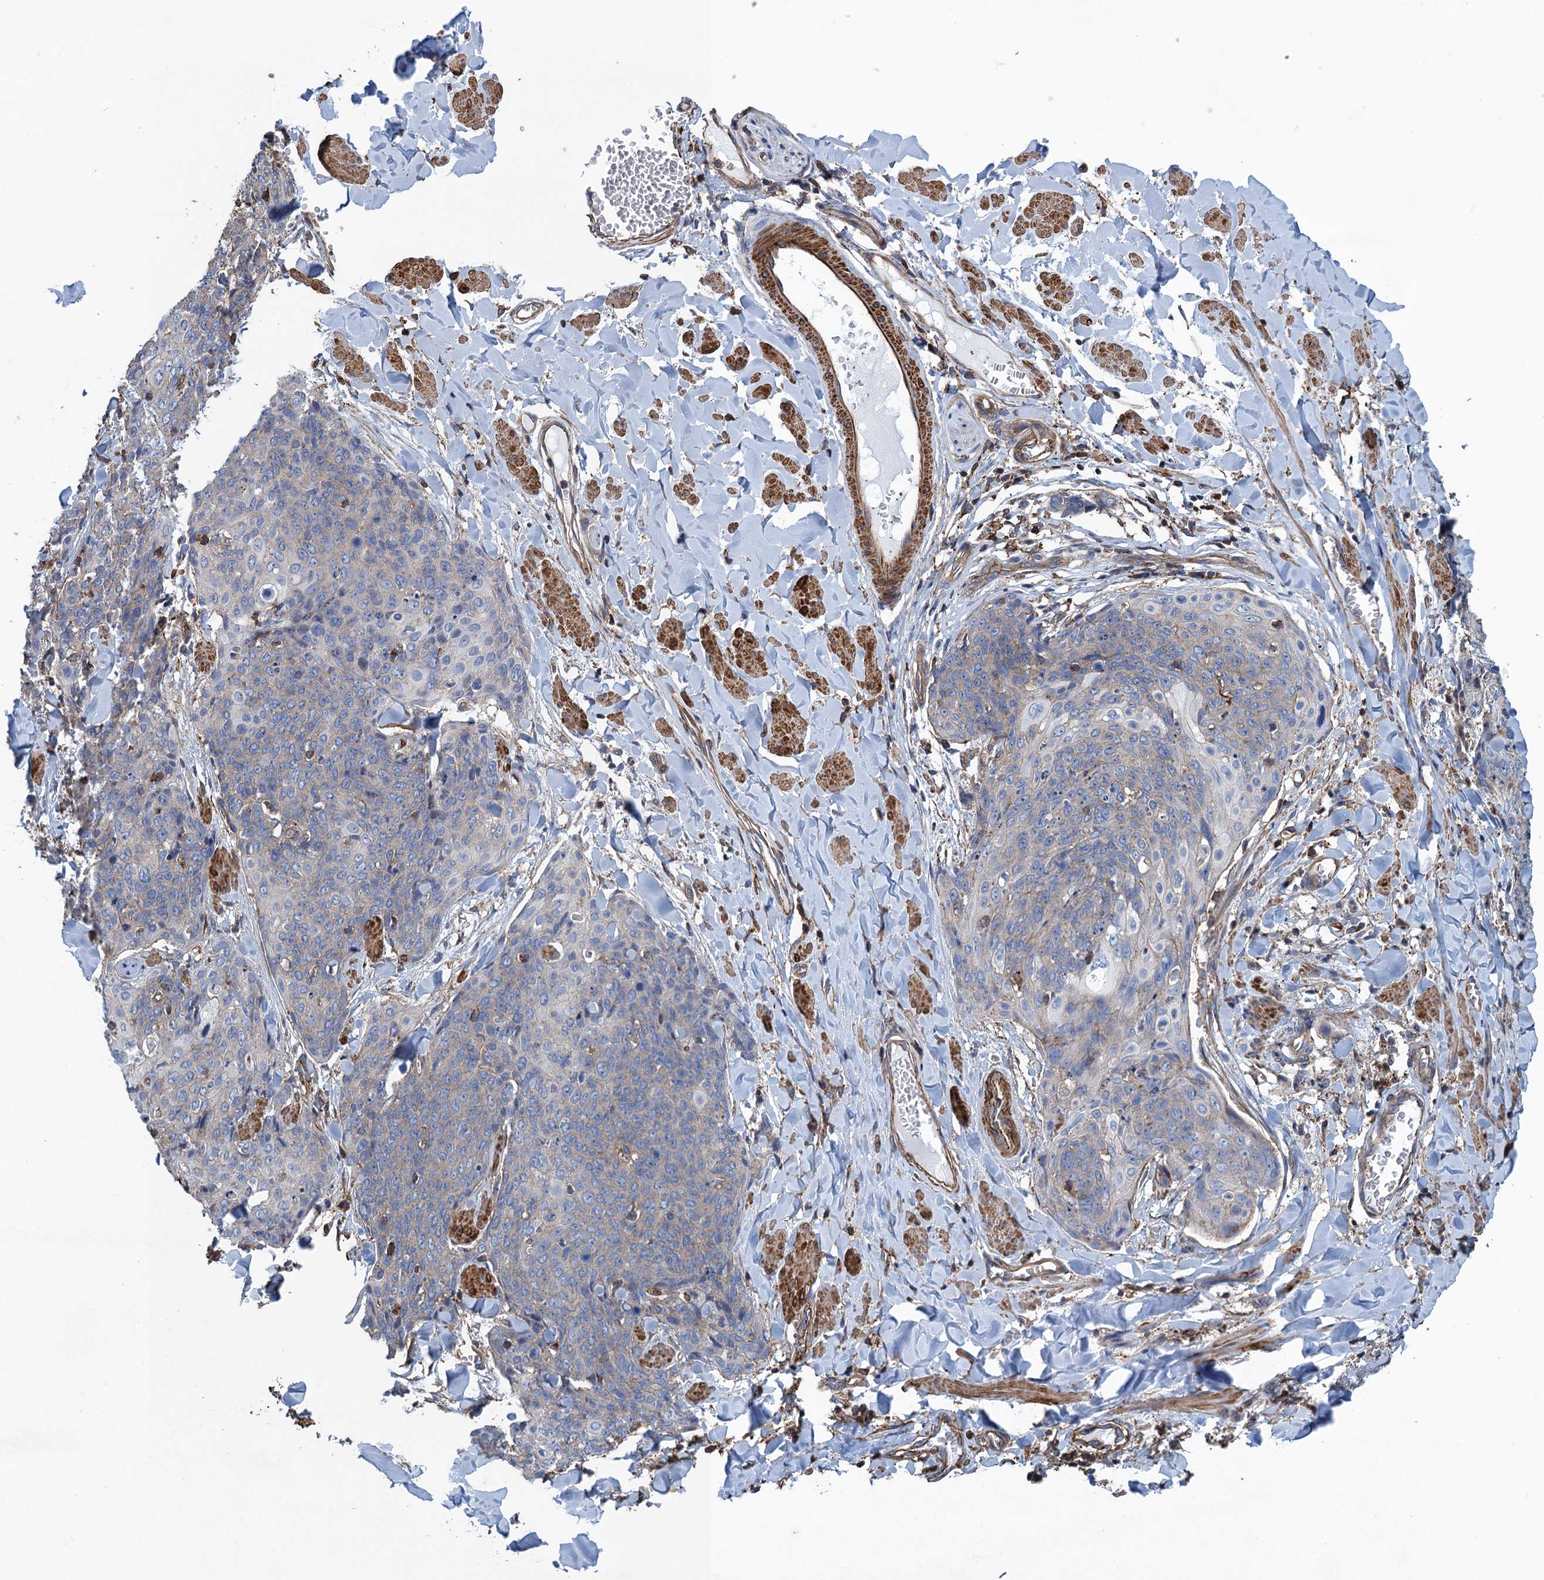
{"staining": {"intensity": "negative", "quantity": "none", "location": "none"}, "tissue": "skin cancer", "cell_type": "Tumor cells", "image_type": "cancer", "snomed": [{"axis": "morphology", "description": "Squamous cell carcinoma, NOS"}, {"axis": "topography", "description": "Skin"}, {"axis": "topography", "description": "Vulva"}], "caption": "Protein analysis of squamous cell carcinoma (skin) reveals no significant expression in tumor cells.", "gene": "PROSER2", "patient": {"sex": "female", "age": 85}}